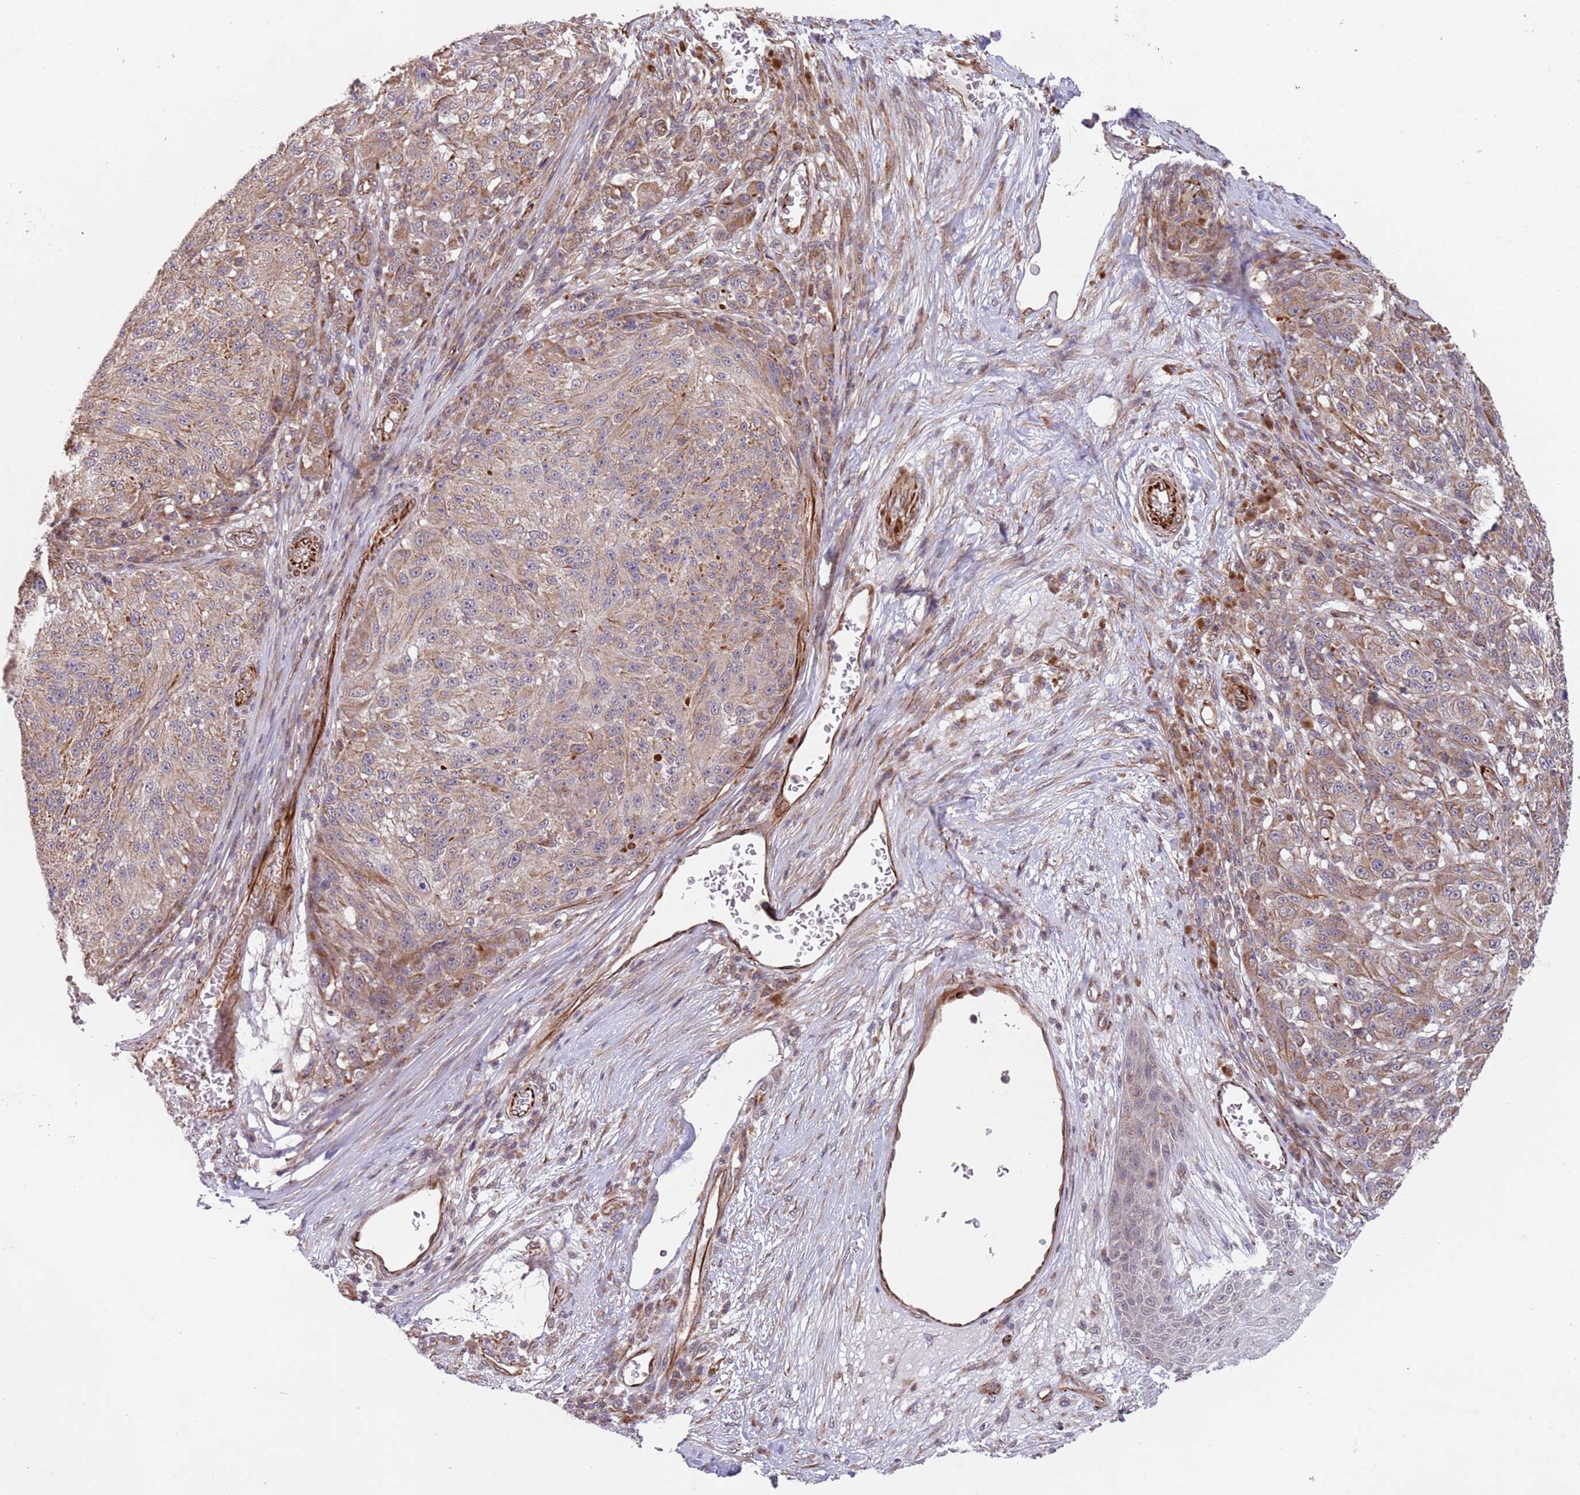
{"staining": {"intensity": "moderate", "quantity": "25%-75%", "location": "cytoplasmic/membranous"}, "tissue": "melanoma", "cell_type": "Tumor cells", "image_type": "cancer", "snomed": [{"axis": "morphology", "description": "Malignant melanoma, NOS"}, {"axis": "topography", "description": "Skin"}], "caption": "This image reveals IHC staining of melanoma, with medium moderate cytoplasmic/membranous expression in approximately 25%-75% of tumor cells.", "gene": "CHD9", "patient": {"sex": "male", "age": 53}}